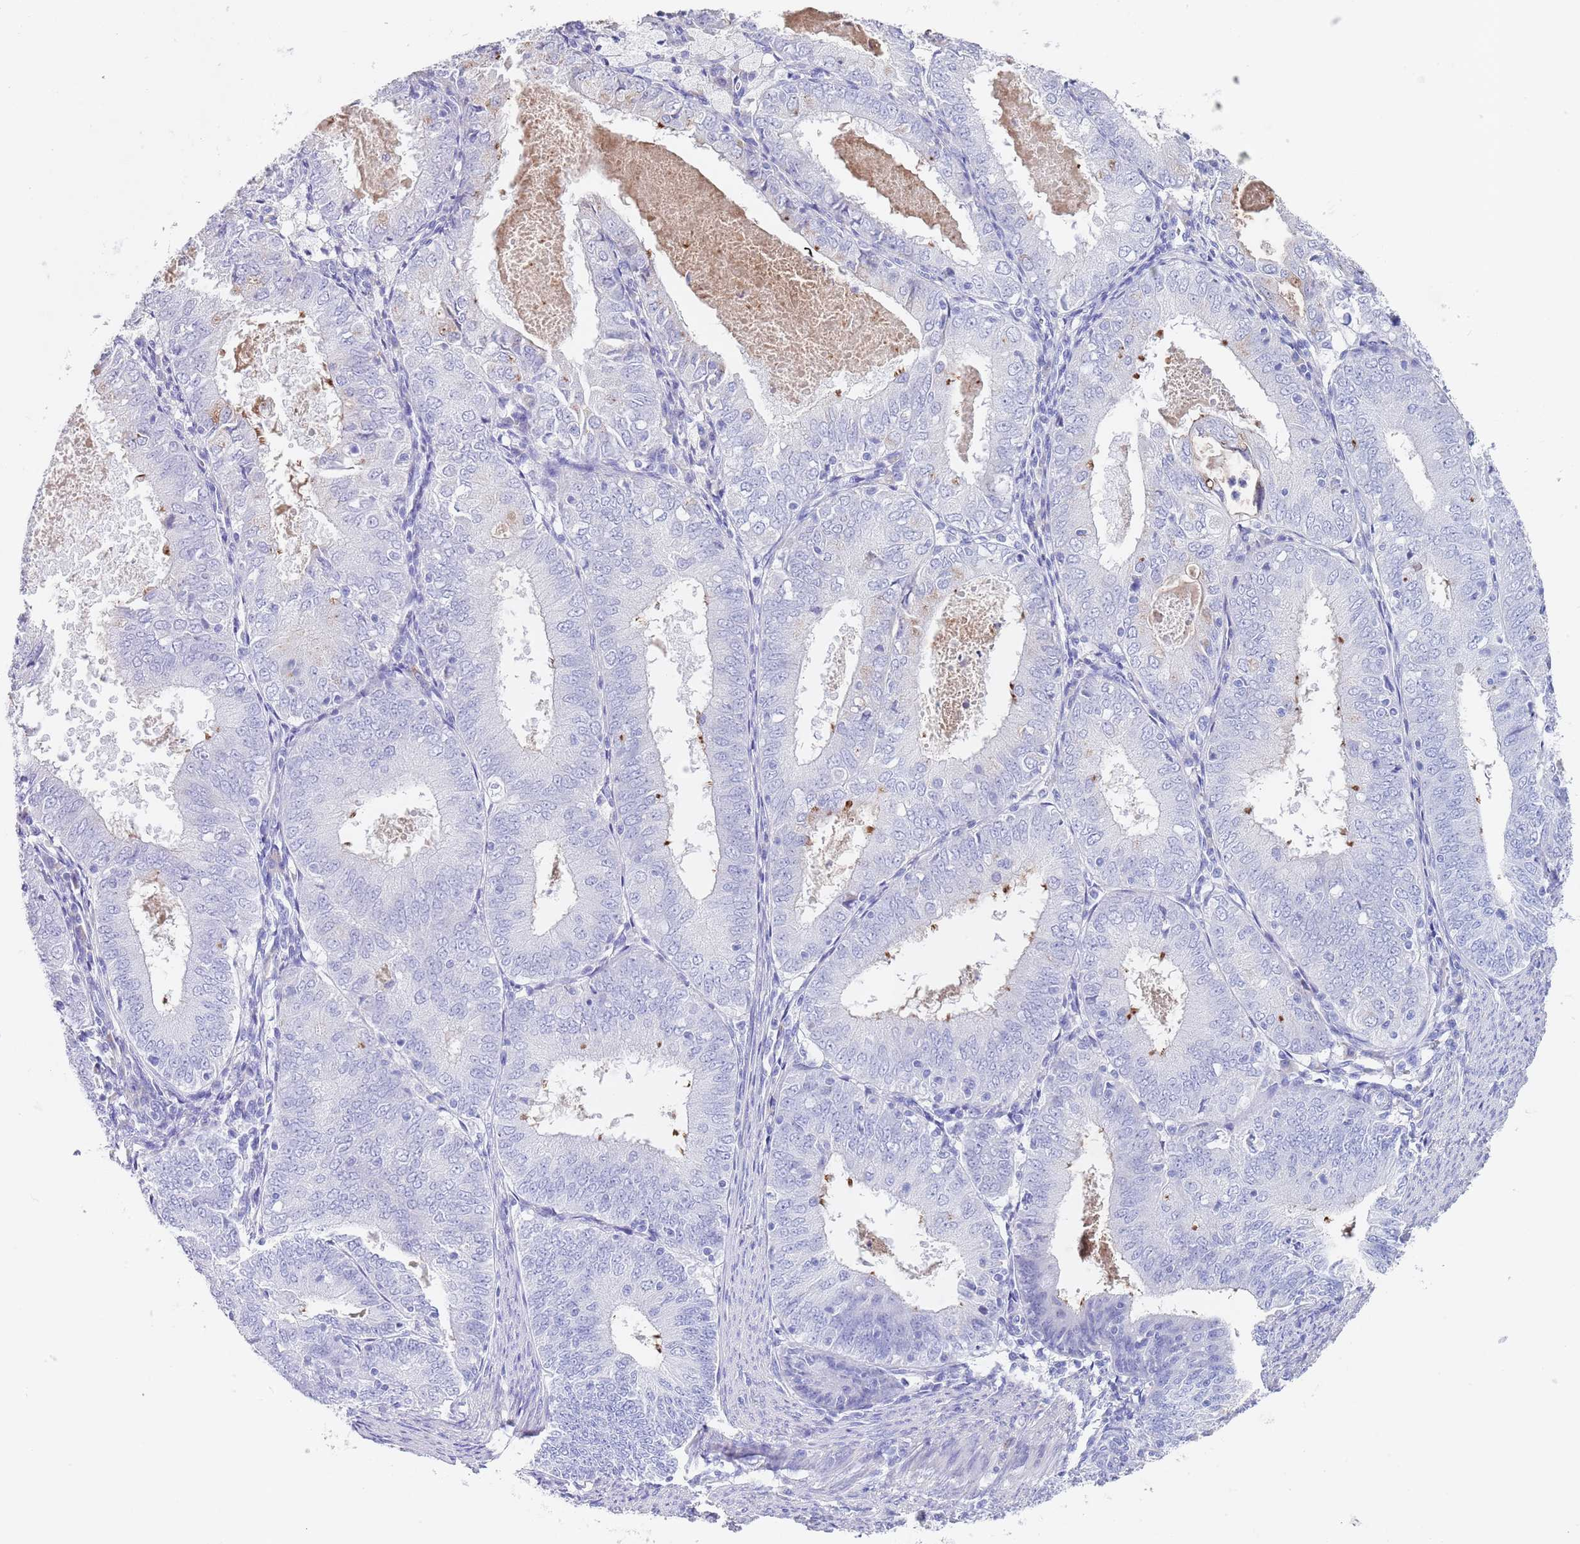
{"staining": {"intensity": "negative", "quantity": "none", "location": "none"}, "tissue": "endometrial cancer", "cell_type": "Tumor cells", "image_type": "cancer", "snomed": [{"axis": "morphology", "description": "Adenocarcinoma, NOS"}, {"axis": "topography", "description": "Endometrium"}], "caption": "Image shows no significant protein staining in tumor cells of endometrial cancer.", "gene": "CPXM2", "patient": {"sex": "female", "age": 57}}